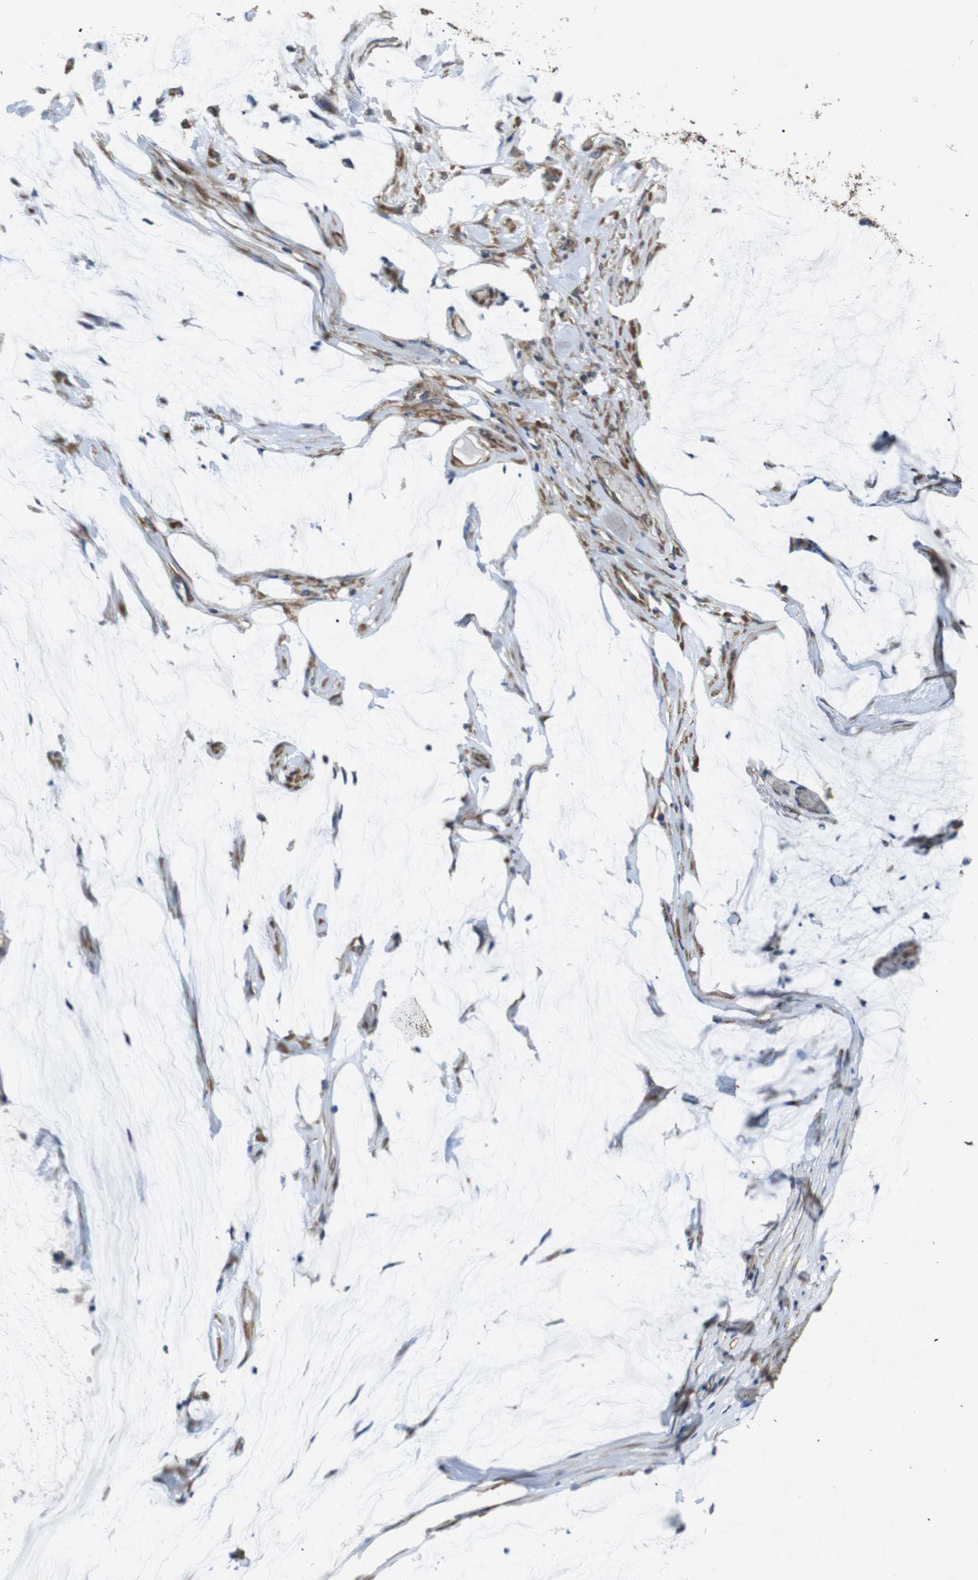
{"staining": {"intensity": "moderate", "quantity": "25%-75%", "location": "cytoplasmic/membranous"}, "tissue": "ovarian cancer", "cell_type": "Tumor cells", "image_type": "cancer", "snomed": [{"axis": "morphology", "description": "Cystadenocarcinoma, mucinous, NOS"}, {"axis": "topography", "description": "Ovary"}], "caption": "Ovarian cancer (mucinous cystadenocarcinoma) stained for a protein (brown) displays moderate cytoplasmic/membranous positive positivity in approximately 25%-75% of tumor cells.", "gene": "BNIP3", "patient": {"sex": "female", "age": 39}}